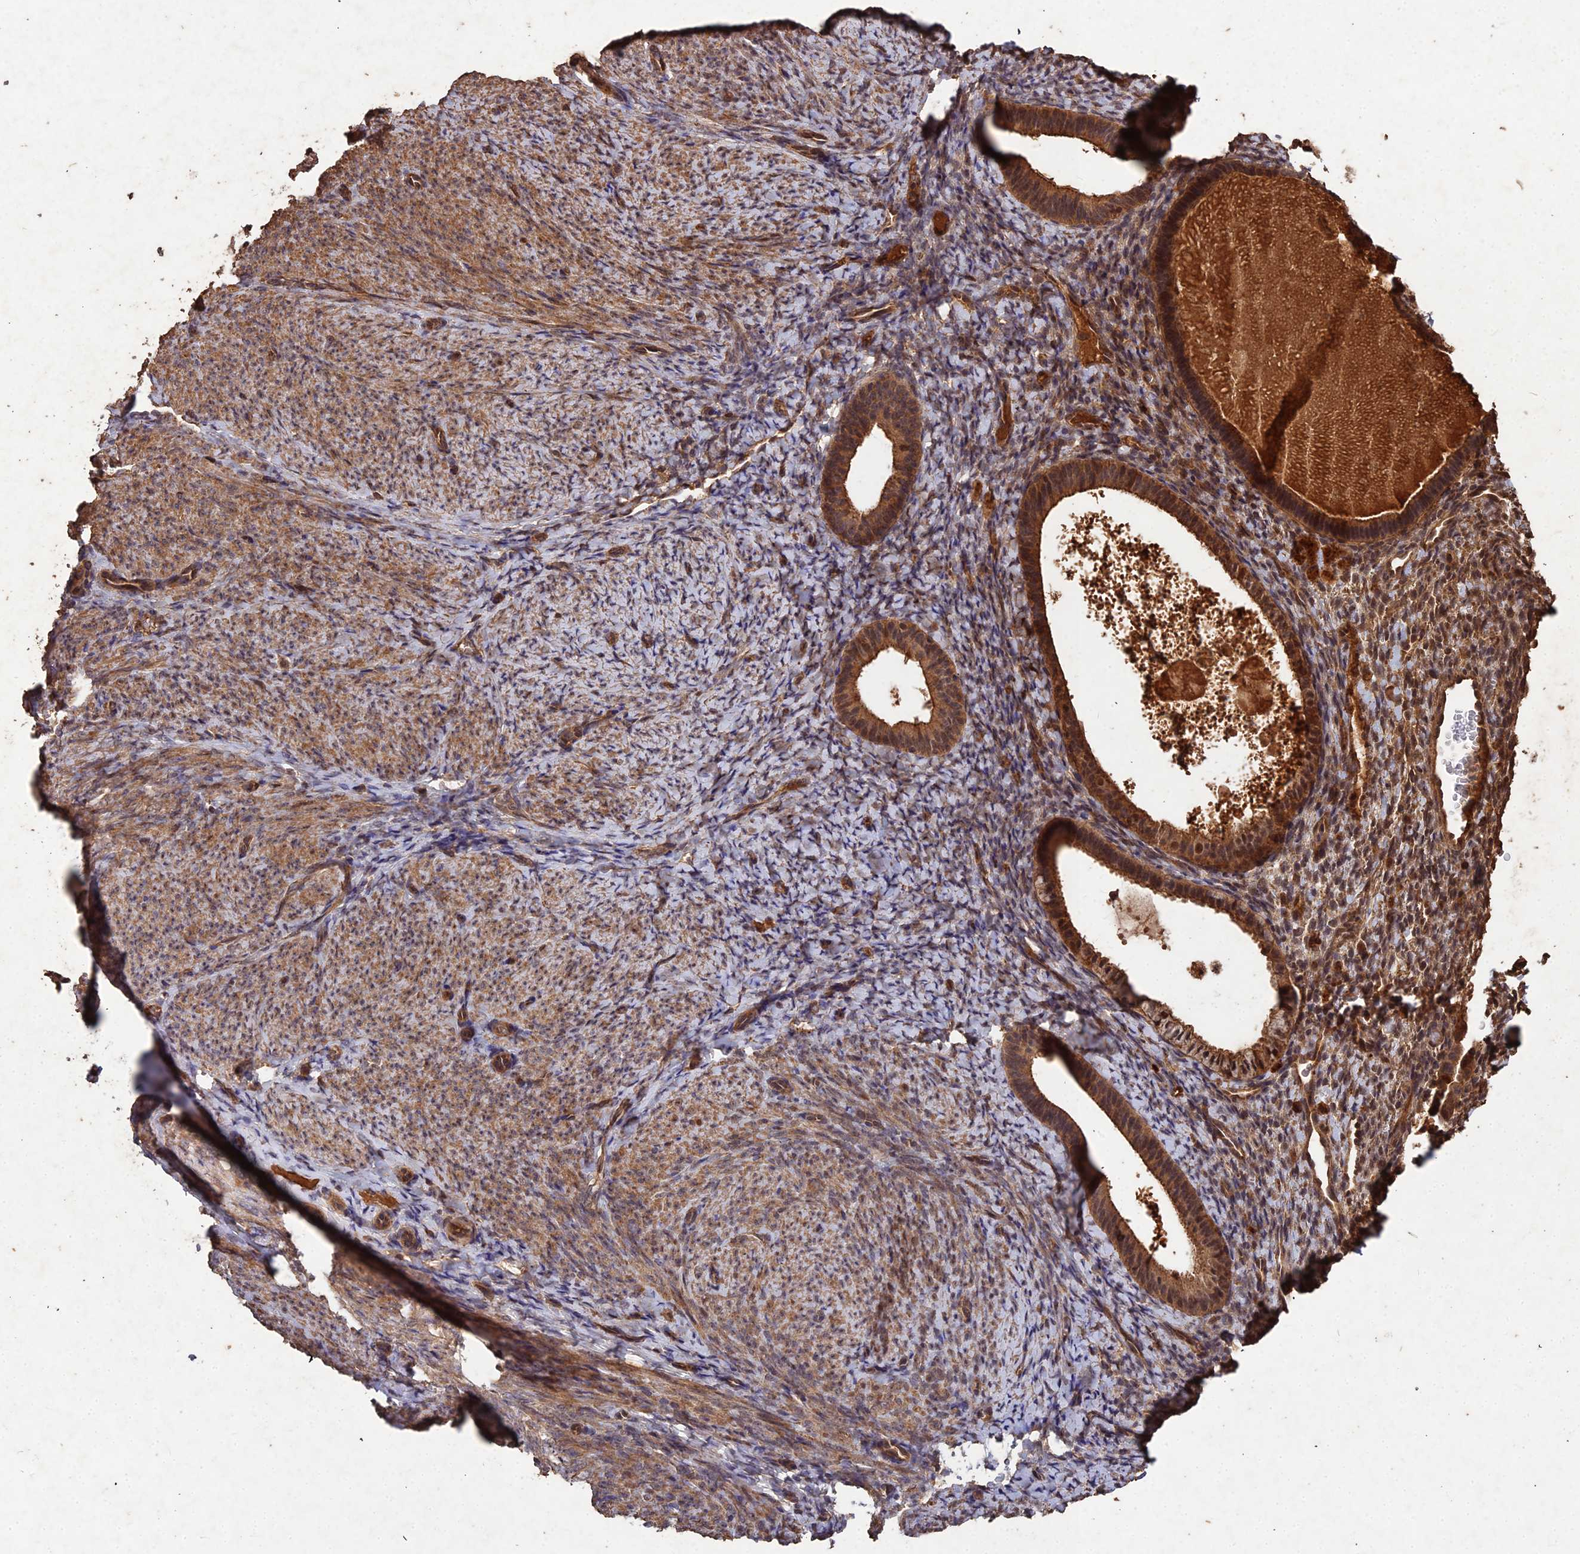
{"staining": {"intensity": "moderate", "quantity": ">75%", "location": "cytoplasmic/membranous,nuclear"}, "tissue": "endometrium", "cell_type": "Cells in endometrial stroma", "image_type": "normal", "snomed": [{"axis": "morphology", "description": "Normal tissue, NOS"}, {"axis": "topography", "description": "Endometrium"}], "caption": "About >75% of cells in endometrial stroma in unremarkable human endometrium reveal moderate cytoplasmic/membranous,nuclear protein expression as visualized by brown immunohistochemical staining.", "gene": "SYMPK", "patient": {"sex": "female", "age": 65}}